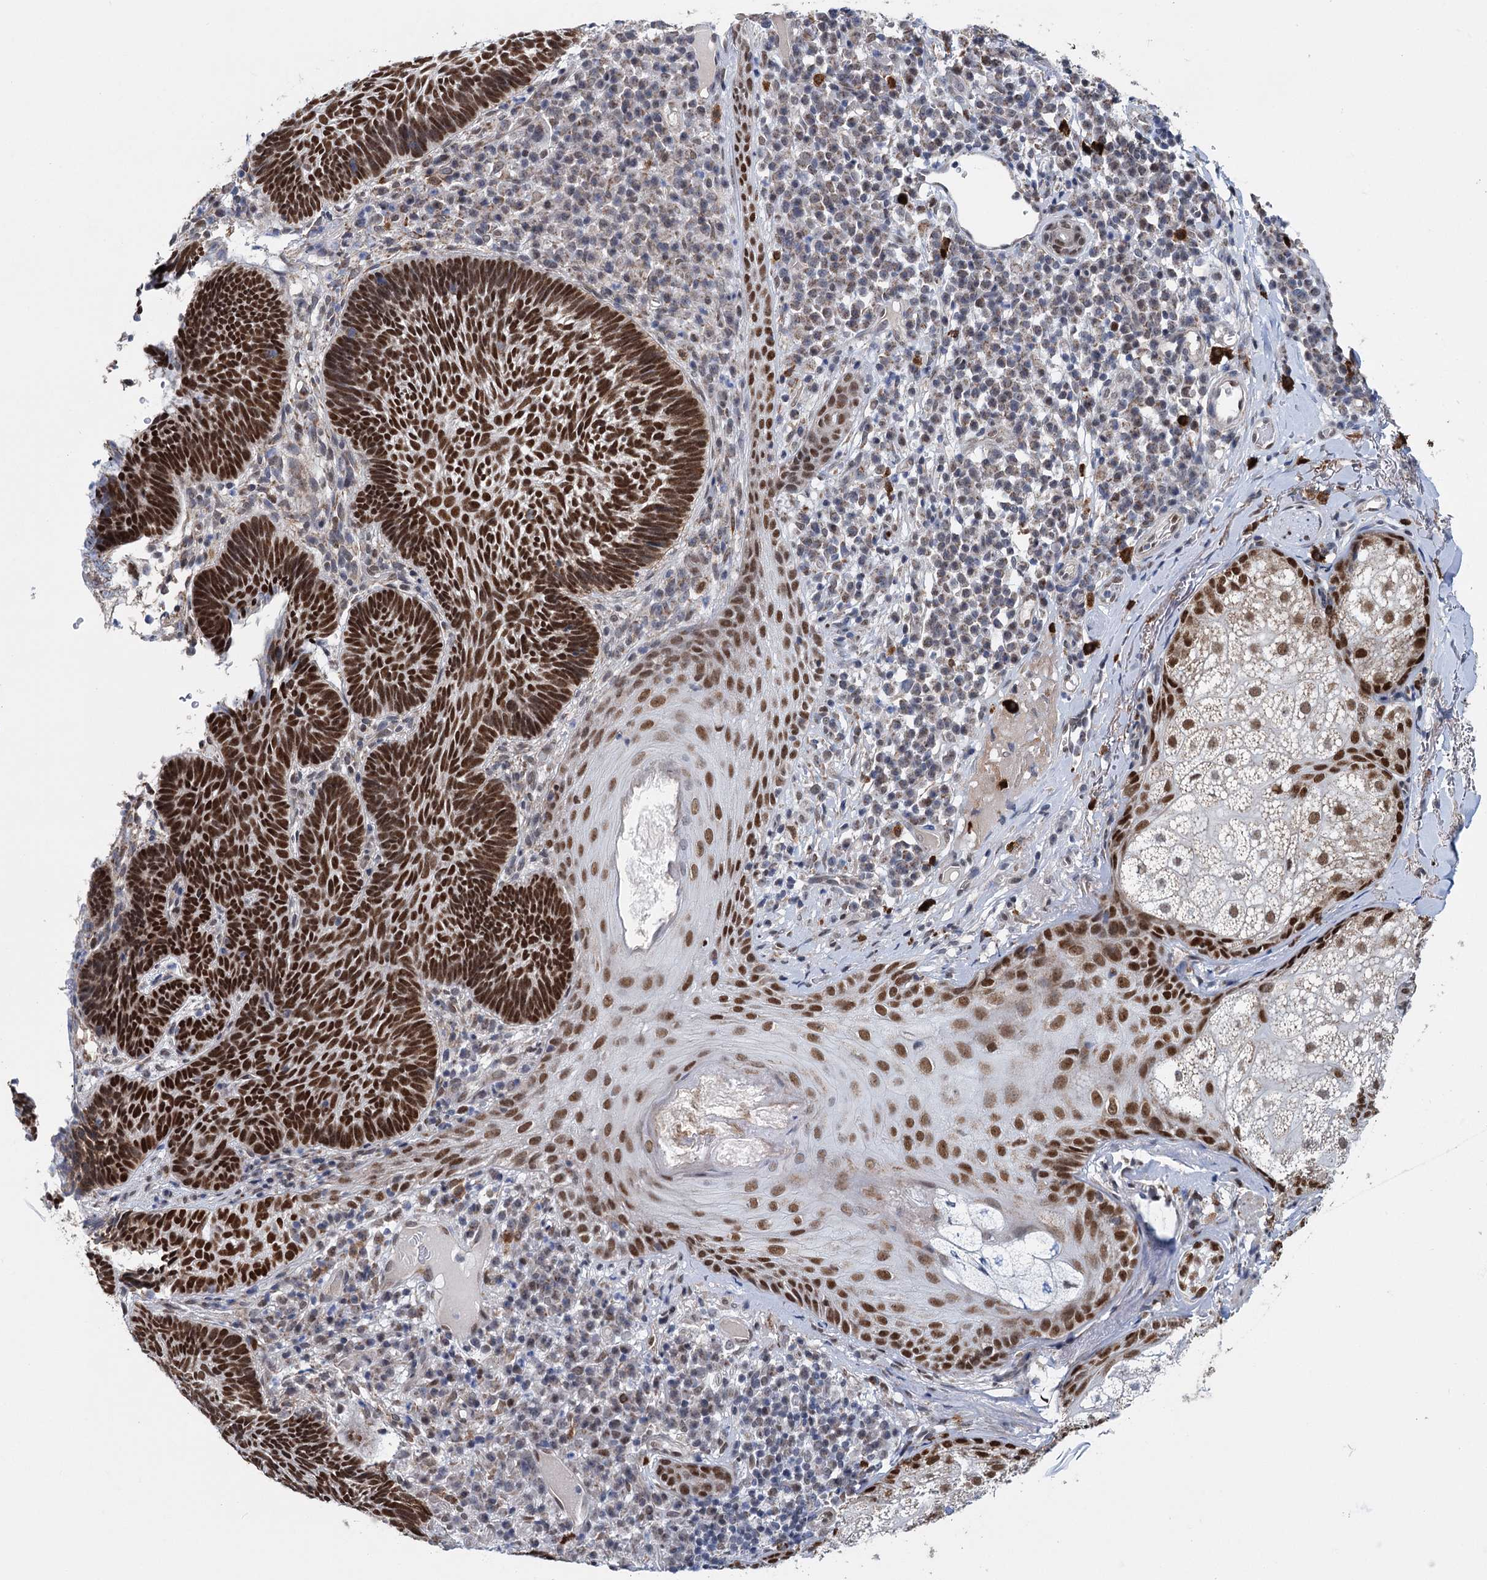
{"staining": {"intensity": "strong", "quantity": ">75%", "location": "nuclear"}, "tissue": "skin cancer", "cell_type": "Tumor cells", "image_type": "cancer", "snomed": [{"axis": "morphology", "description": "Basal cell carcinoma"}, {"axis": "topography", "description": "Skin"}], "caption": "Strong nuclear expression is present in about >75% of tumor cells in skin basal cell carcinoma.", "gene": "MORN3", "patient": {"sex": "male", "age": 88}}